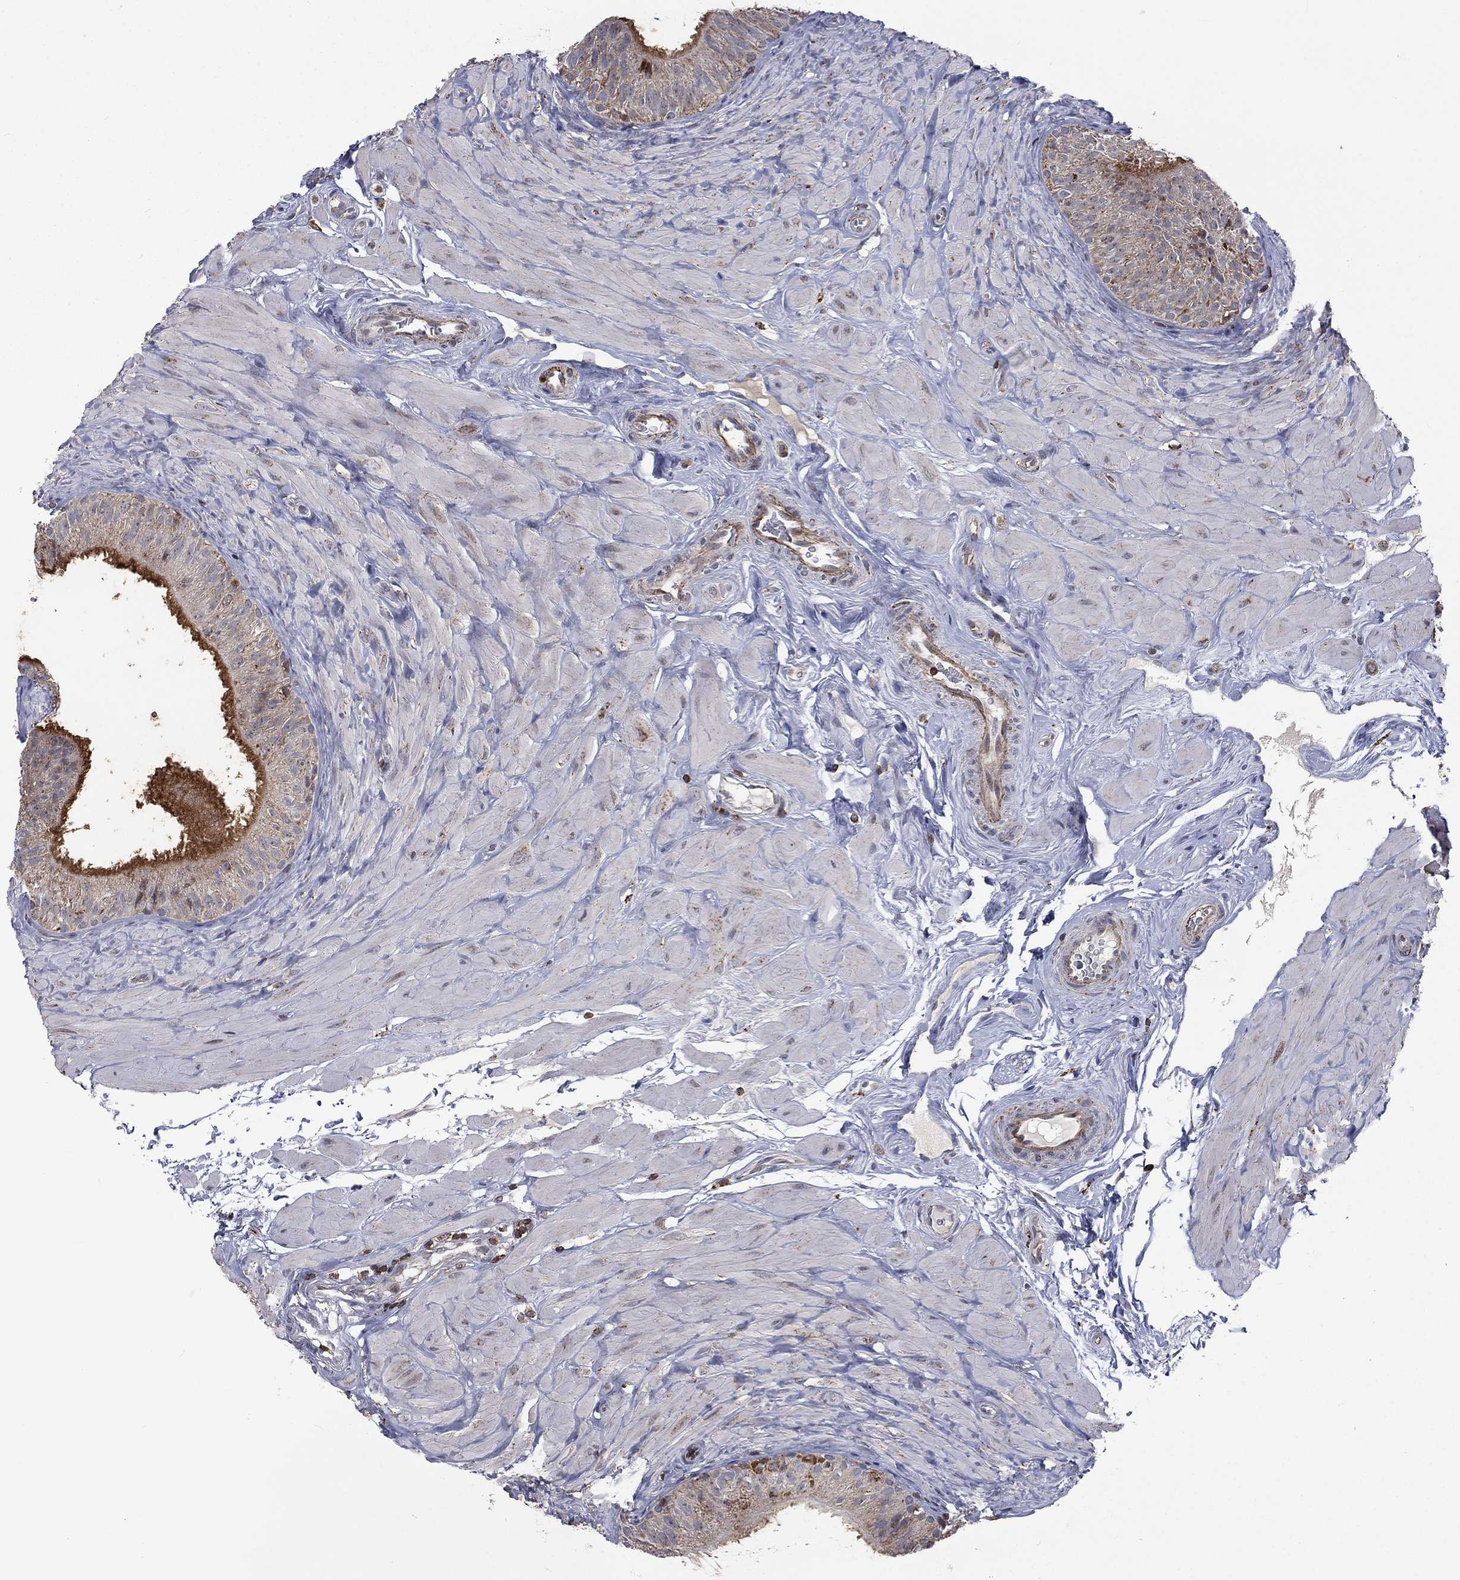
{"staining": {"intensity": "strong", "quantity": "25%-75%", "location": "cytoplasmic/membranous"}, "tissue": "epididymis", "cell_type": "Glandular cells", "image_type": "normal", "snomed": [{"axis": "morphology", "description": "Normal tissue, NOS"}, {"axis": "topography", "description": "Epididymis"}], "caption": "Protein analysis of benign epididymis demonstrates strong cytoplasmic/membranous positivity in about 25%-75% of glandular cells.", "gene": "RIN3", "patient": {"sex": "male", "age": 34}}